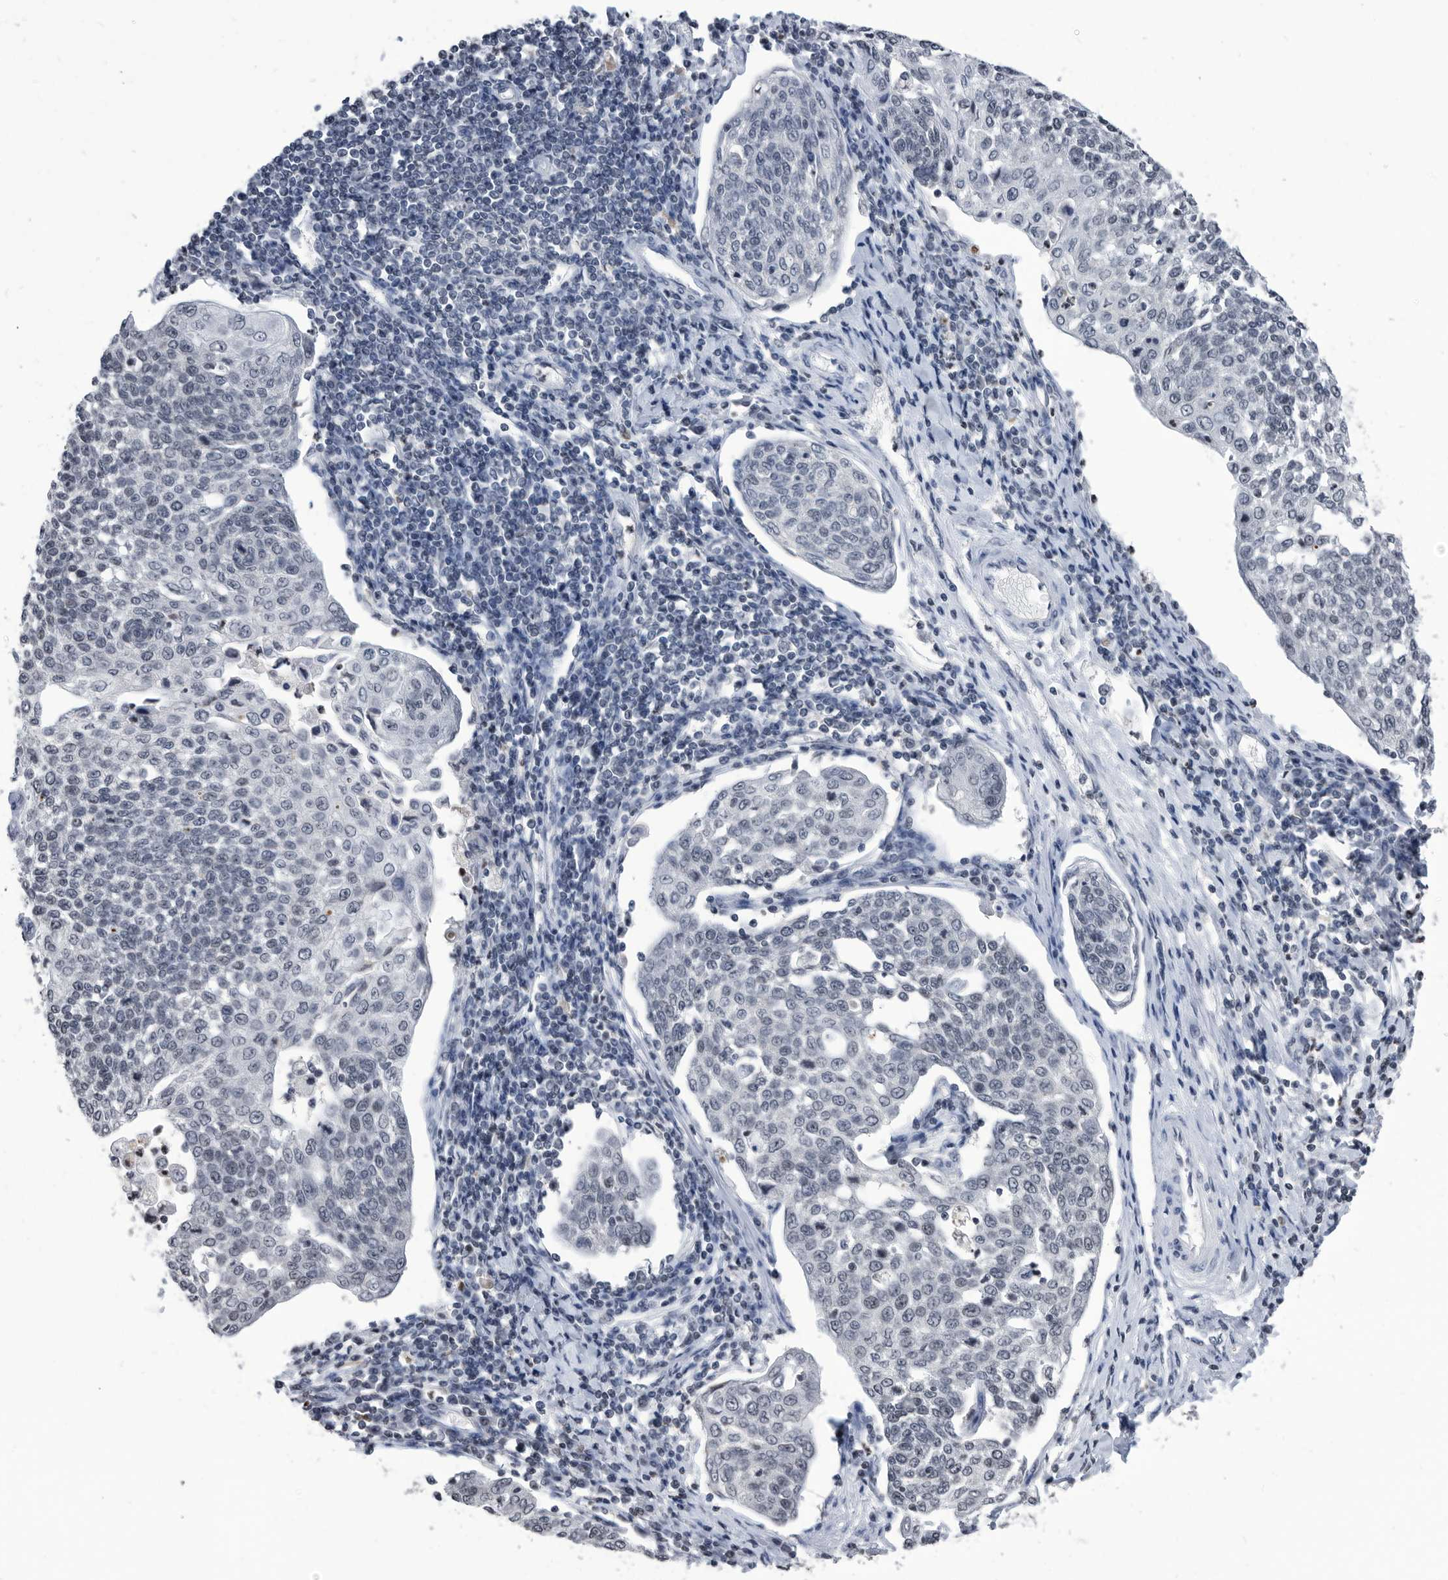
{"staining": {"intensity": "negative", "quantity": "none", "location": "none"}, "tissue": "cervical cancer", "cell_type": "Tumor cells", "image_type": "cancer", "snomed": [{"axis": "morphology", "description": "Squamous cell carcinoma, NOS"}, {"axis": "topography", "description": "Cervix"}], "caption": "Image shows no significant protein staining in tumor cells of cervical cancer (squamous cell carcinoma).", "gene": "TSTD1", "patient": {"sex": "female", "age": 34}}